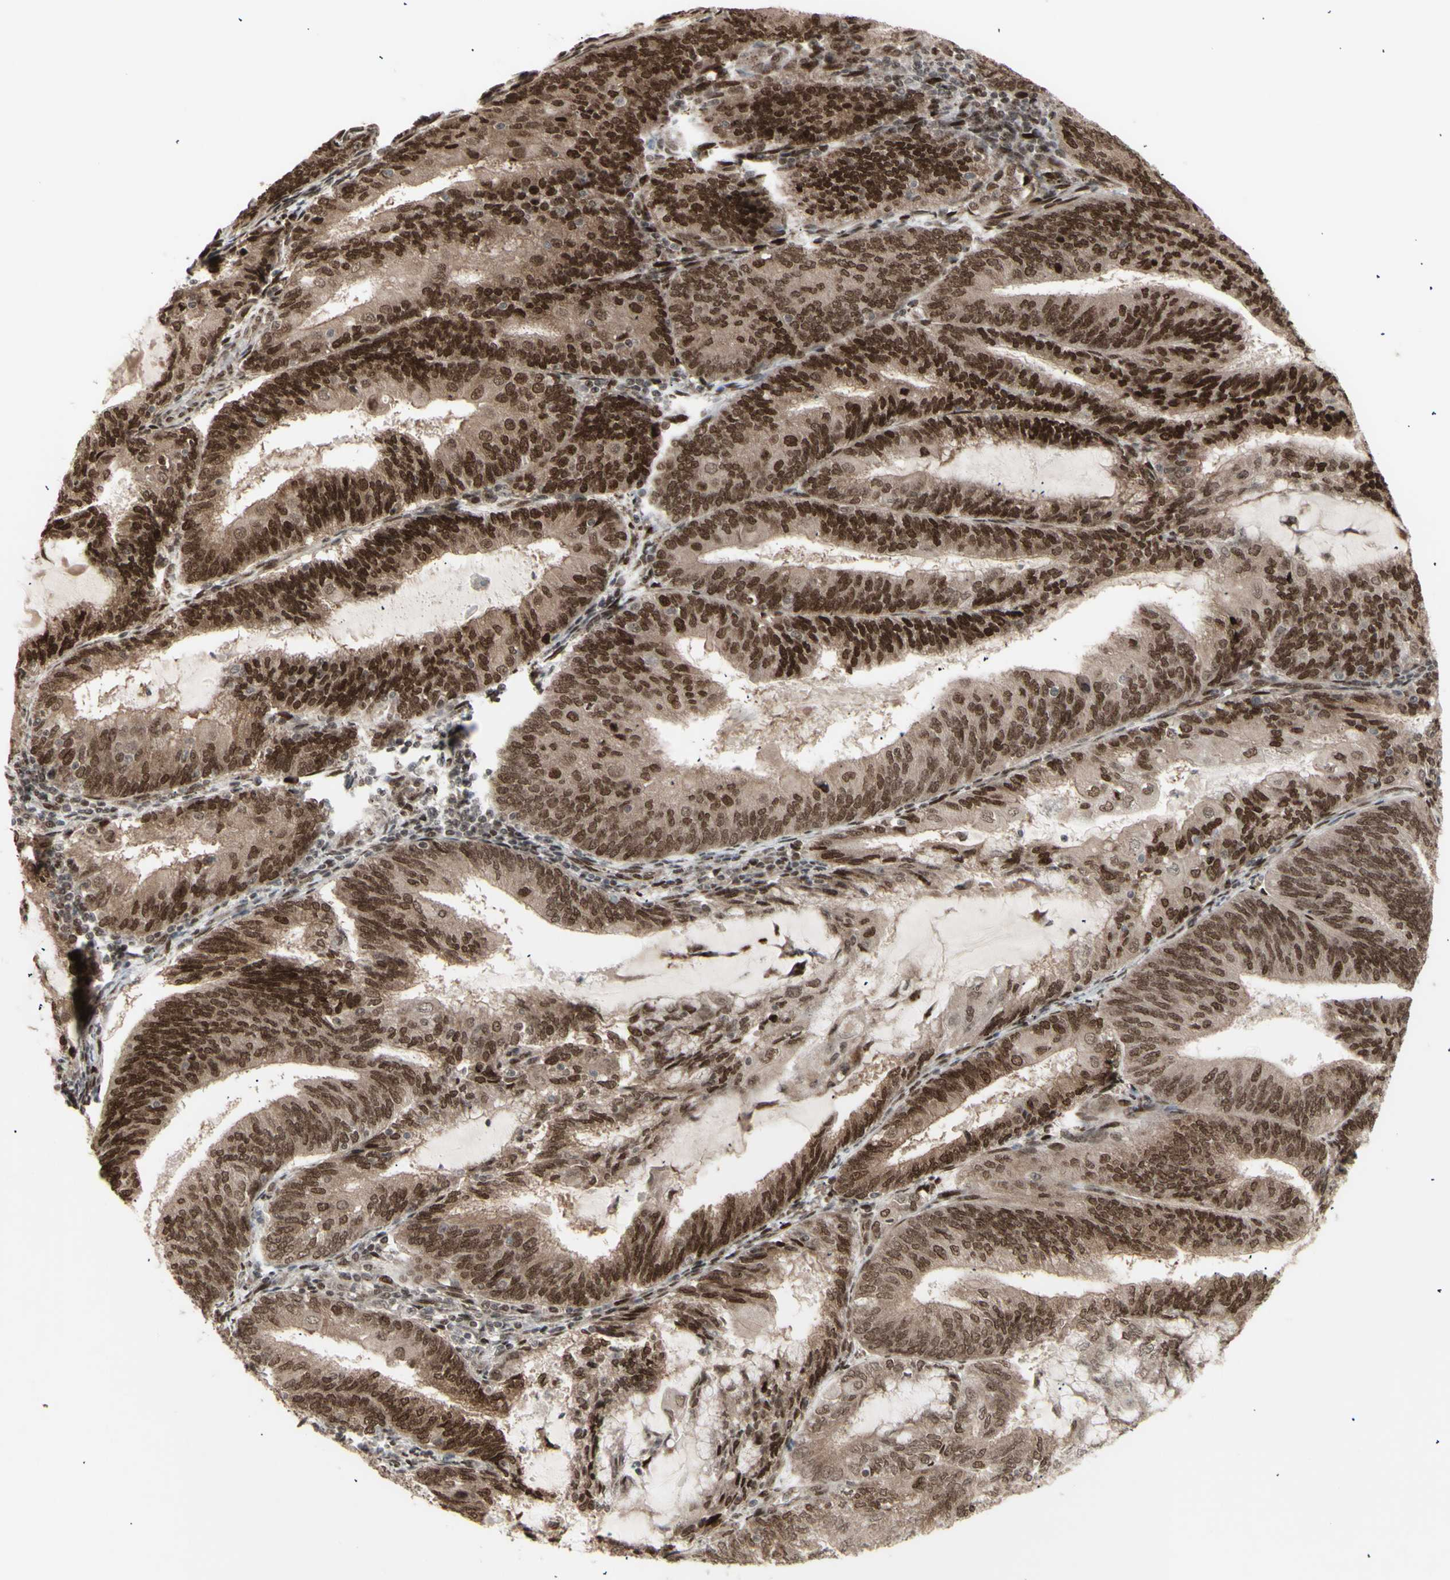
{"staining": {"intensity": "strong", "quantity": ">75%", "location": "cytoplasmic/membranous,nuclear"}, "tissue": "endometrial cancer", "cell_type": "Tumor cells", "image_type": "cancer", "snomed": [{"axis": "morphology", "description": "Adenocarcinoma, NOS"}, {"axis": "topography", "description": "Endometrium"}], "caption": "The image displays immunohistochemical staining of endometrial cancer (adenocarcinoma). There is strong cytoplasmic/membranous and nuclear expression is appreciated in about >75% of tumor cells.", "gene": "CBX1", "patient": {"sex": "female", "age": 81}}